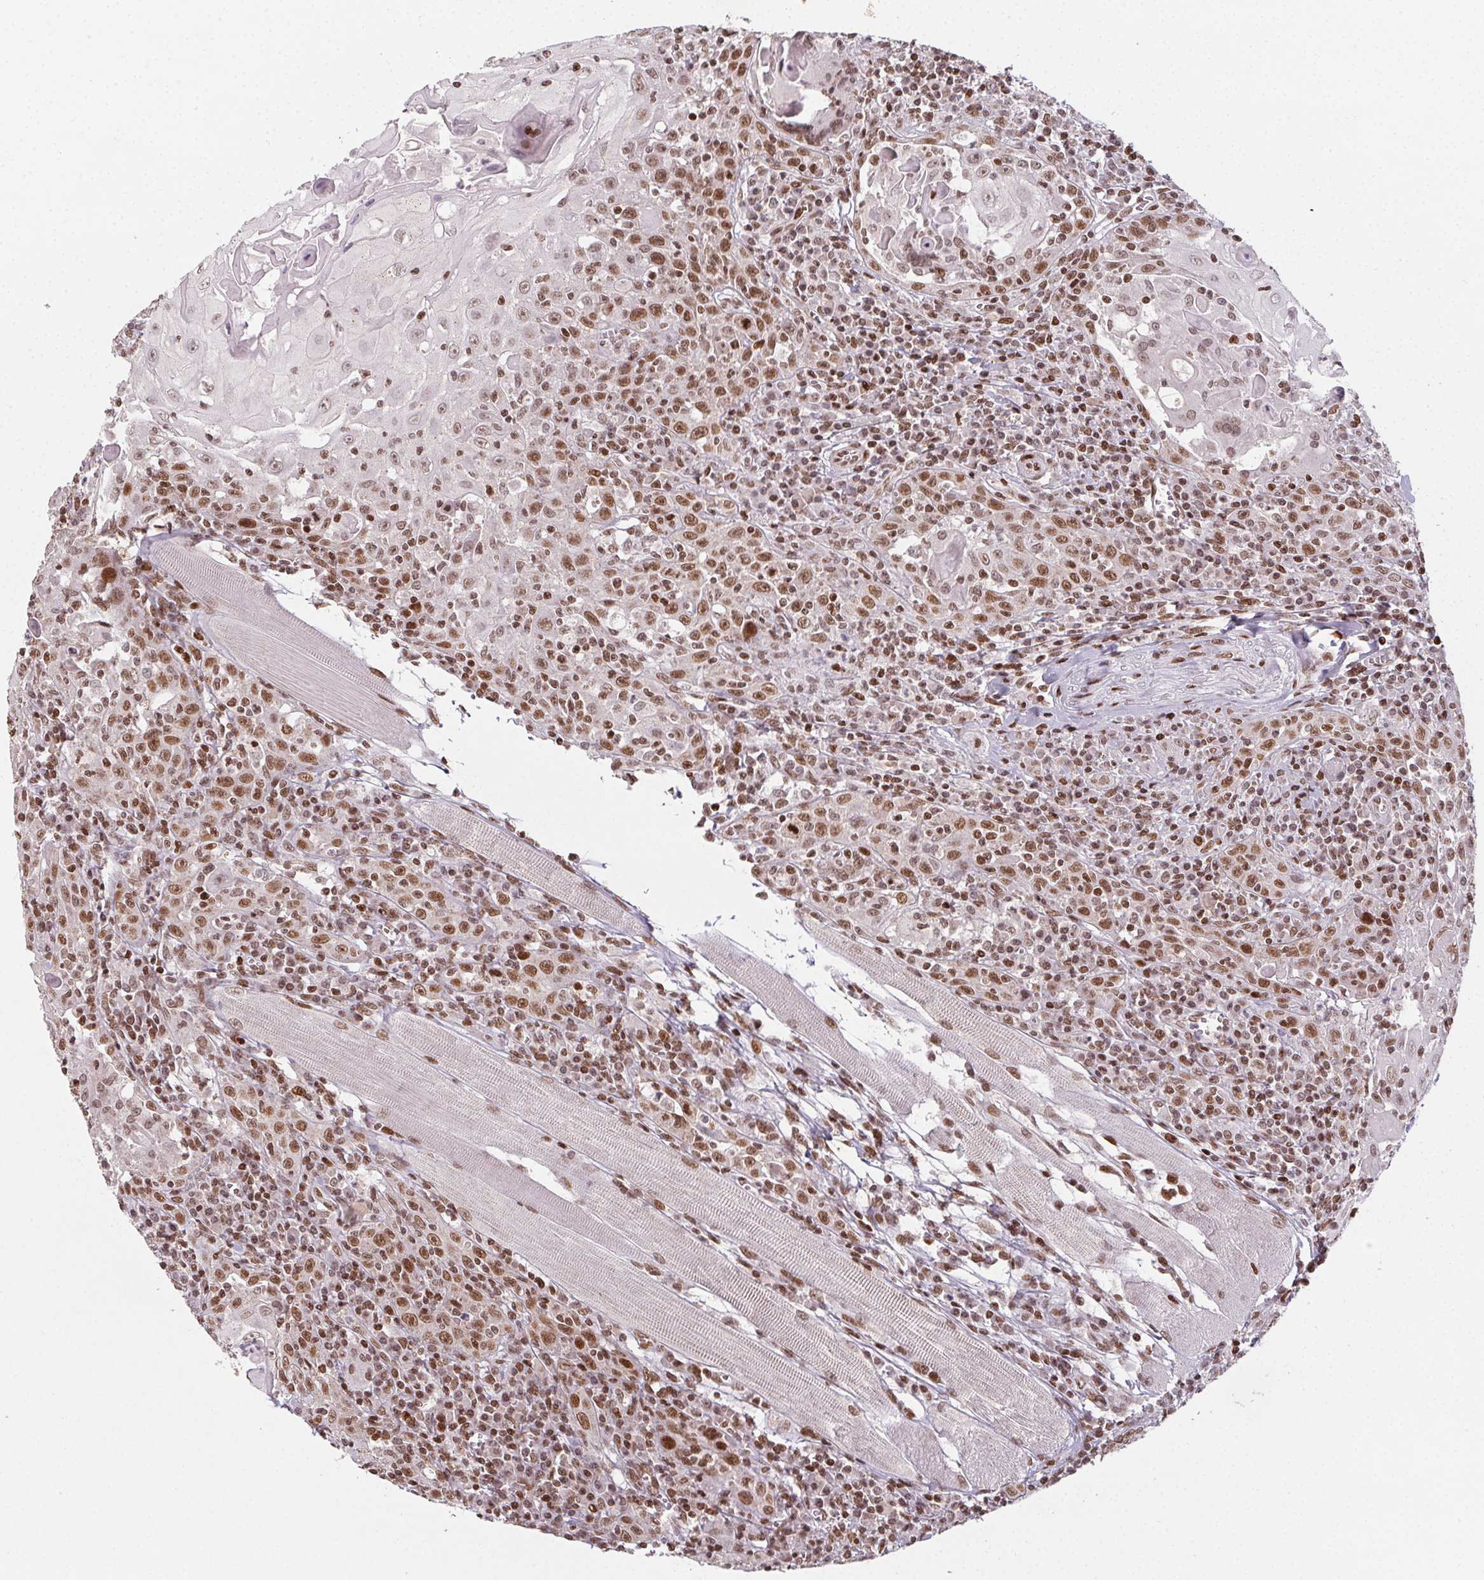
{"staining": {"intensity": "strong", "quantity": "25%-75%", "location": "nuclear"}, "tissue": "head and neck cancer", "cell_type": "Tumor cells", "image_type": "cancer", "snomed": [{"axis": "morphology", "description": "Squamous cell carcinoma, NOS"}, {"axis": "topography", "description": "Head-Neck"}], "caption": "Immunohistochemistry (IHC) of squamous cell carcinoma (head and neck) reveals high levels of strong nuclear staining in about 25%-75% of tumor cells.", "gene": "KMT2A", "patient": {"sex": "male", "age": 52}}